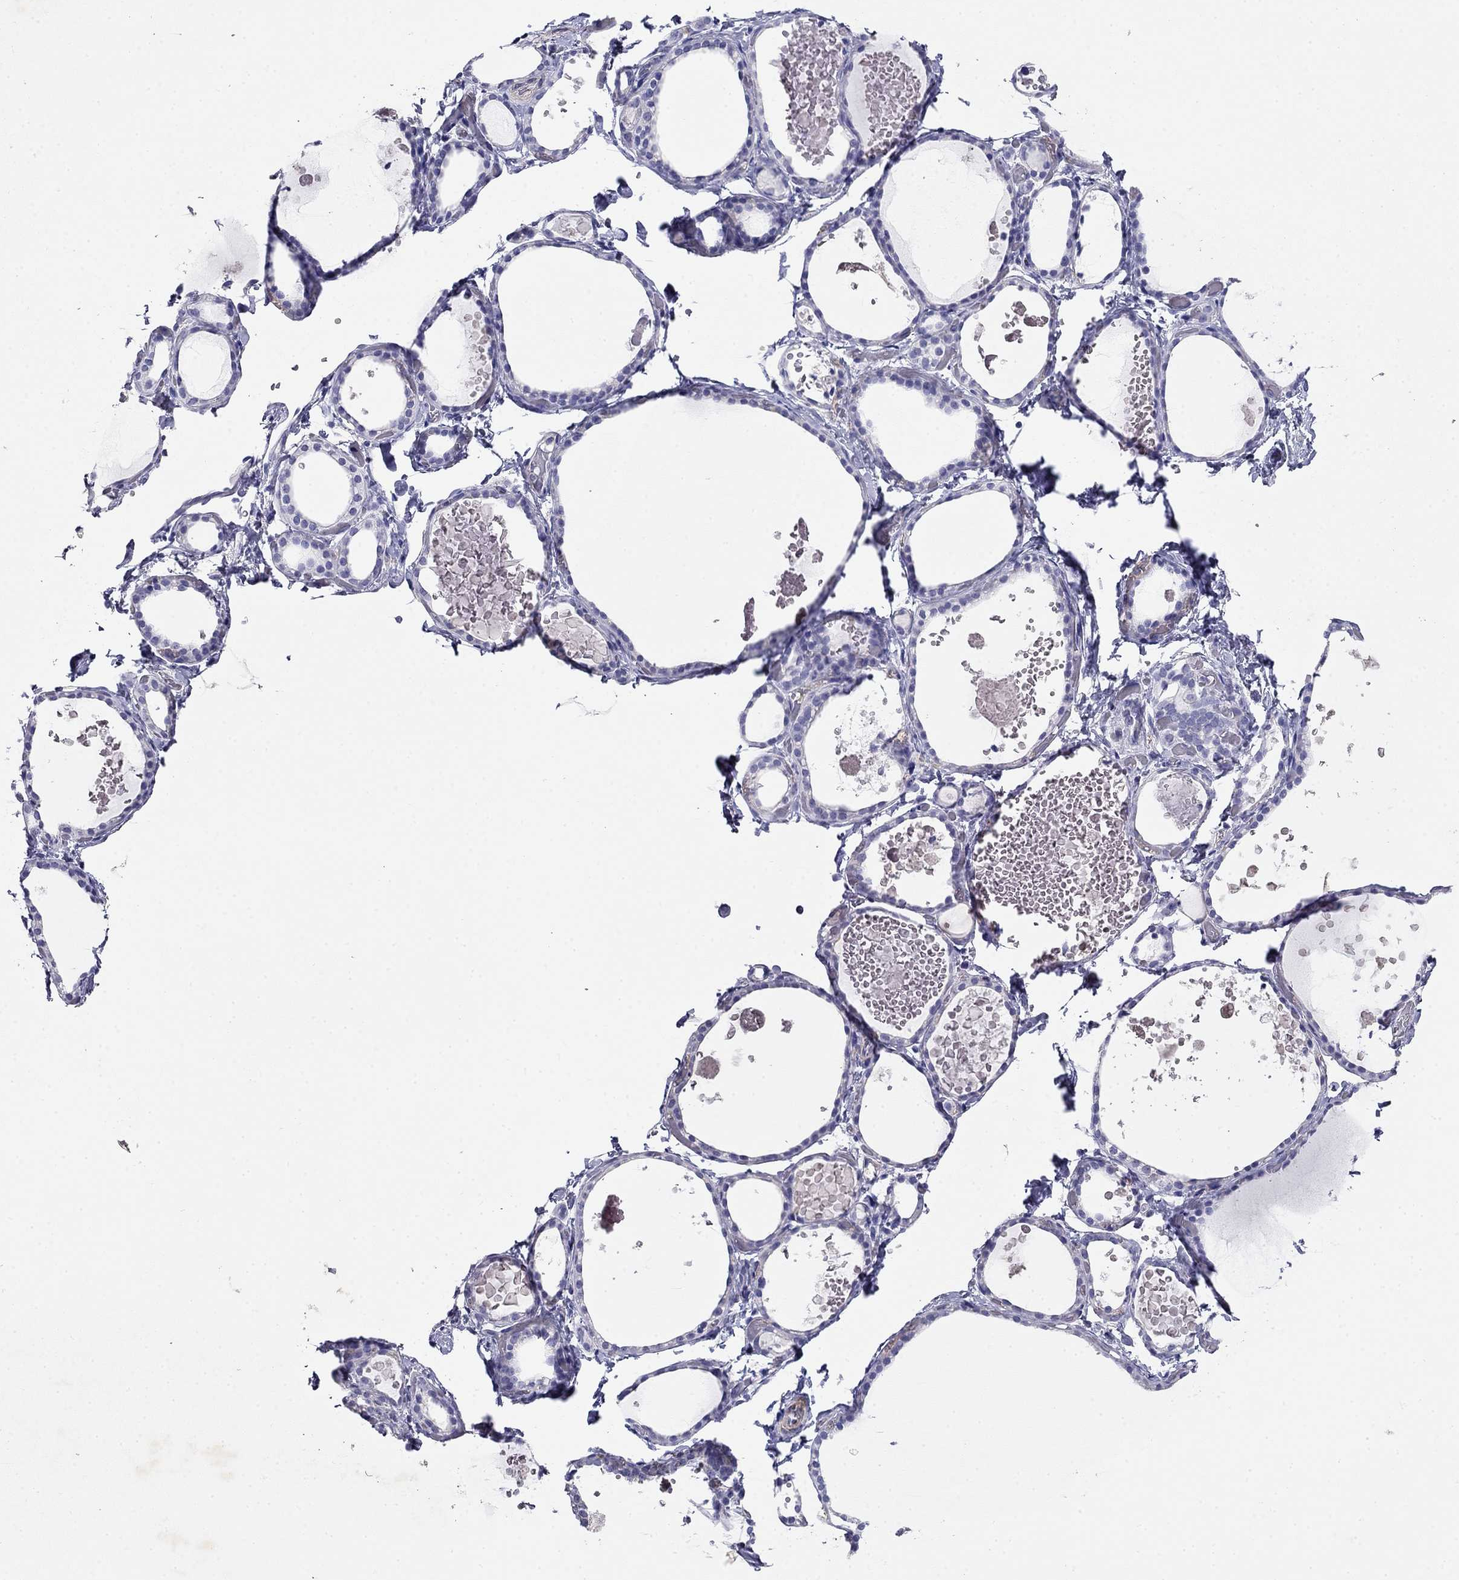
{"staining": {"intensity": "negative", "quantity": "none", "location": "none"}, "tissue": "thyroid gland", "cell_type": "Glandular cells", "image_type": "normal", "snomed": [{"axis": "morphology", "description": "Normal tissue, NOS"}, {"axis": "topography", "description": "Thyroid gland"}], "caption": "DAB (3,3'-diaminobenzidine) immunohistochemical staining of normal human thyroid gland displays no significant positivity in glandular cells.", "gene": "LY6H", "patient": {"sex": "female", "age": 56}}